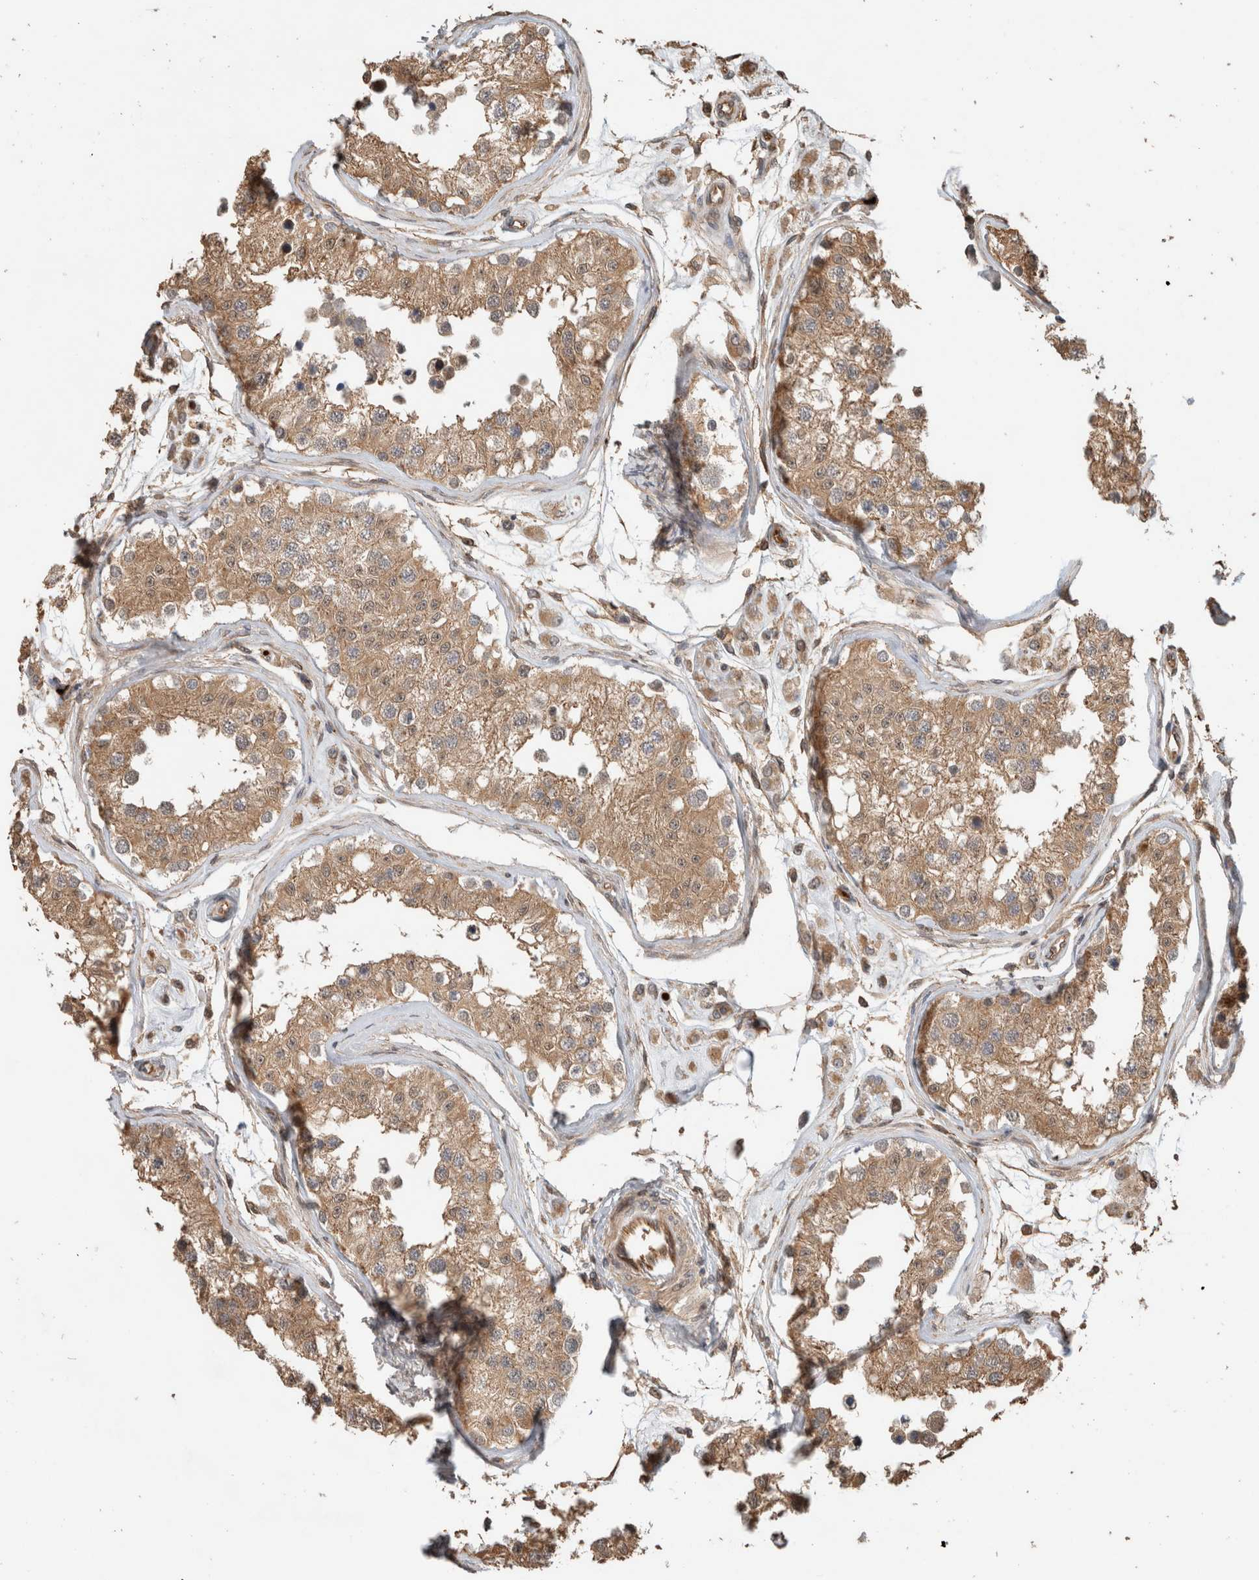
{"staining": {"intensity": "moderate", "quantity": ">75%", "location": "cytoplasmic/membranous"}, "tissue": "testis", "cell_type": "Cells in seminiferous ducts", "image_type": "normal", "snomed": [{"axis": "morphology", "description": "Normal tissue, NOS"}, {"axis": "morphology", "description": "Adenocarcinoma, metastatic, NOS"}, {"axis": "topography", "description": "Testis"}], "caption": "Protein analysis of unremarkable testis exhibits moderate cytoplasmic/membranous positivity in about >75% of cells in seminiferous ducts.", "gene": "OTUD6B", "patient": {"sex": "male", "age": 26}}